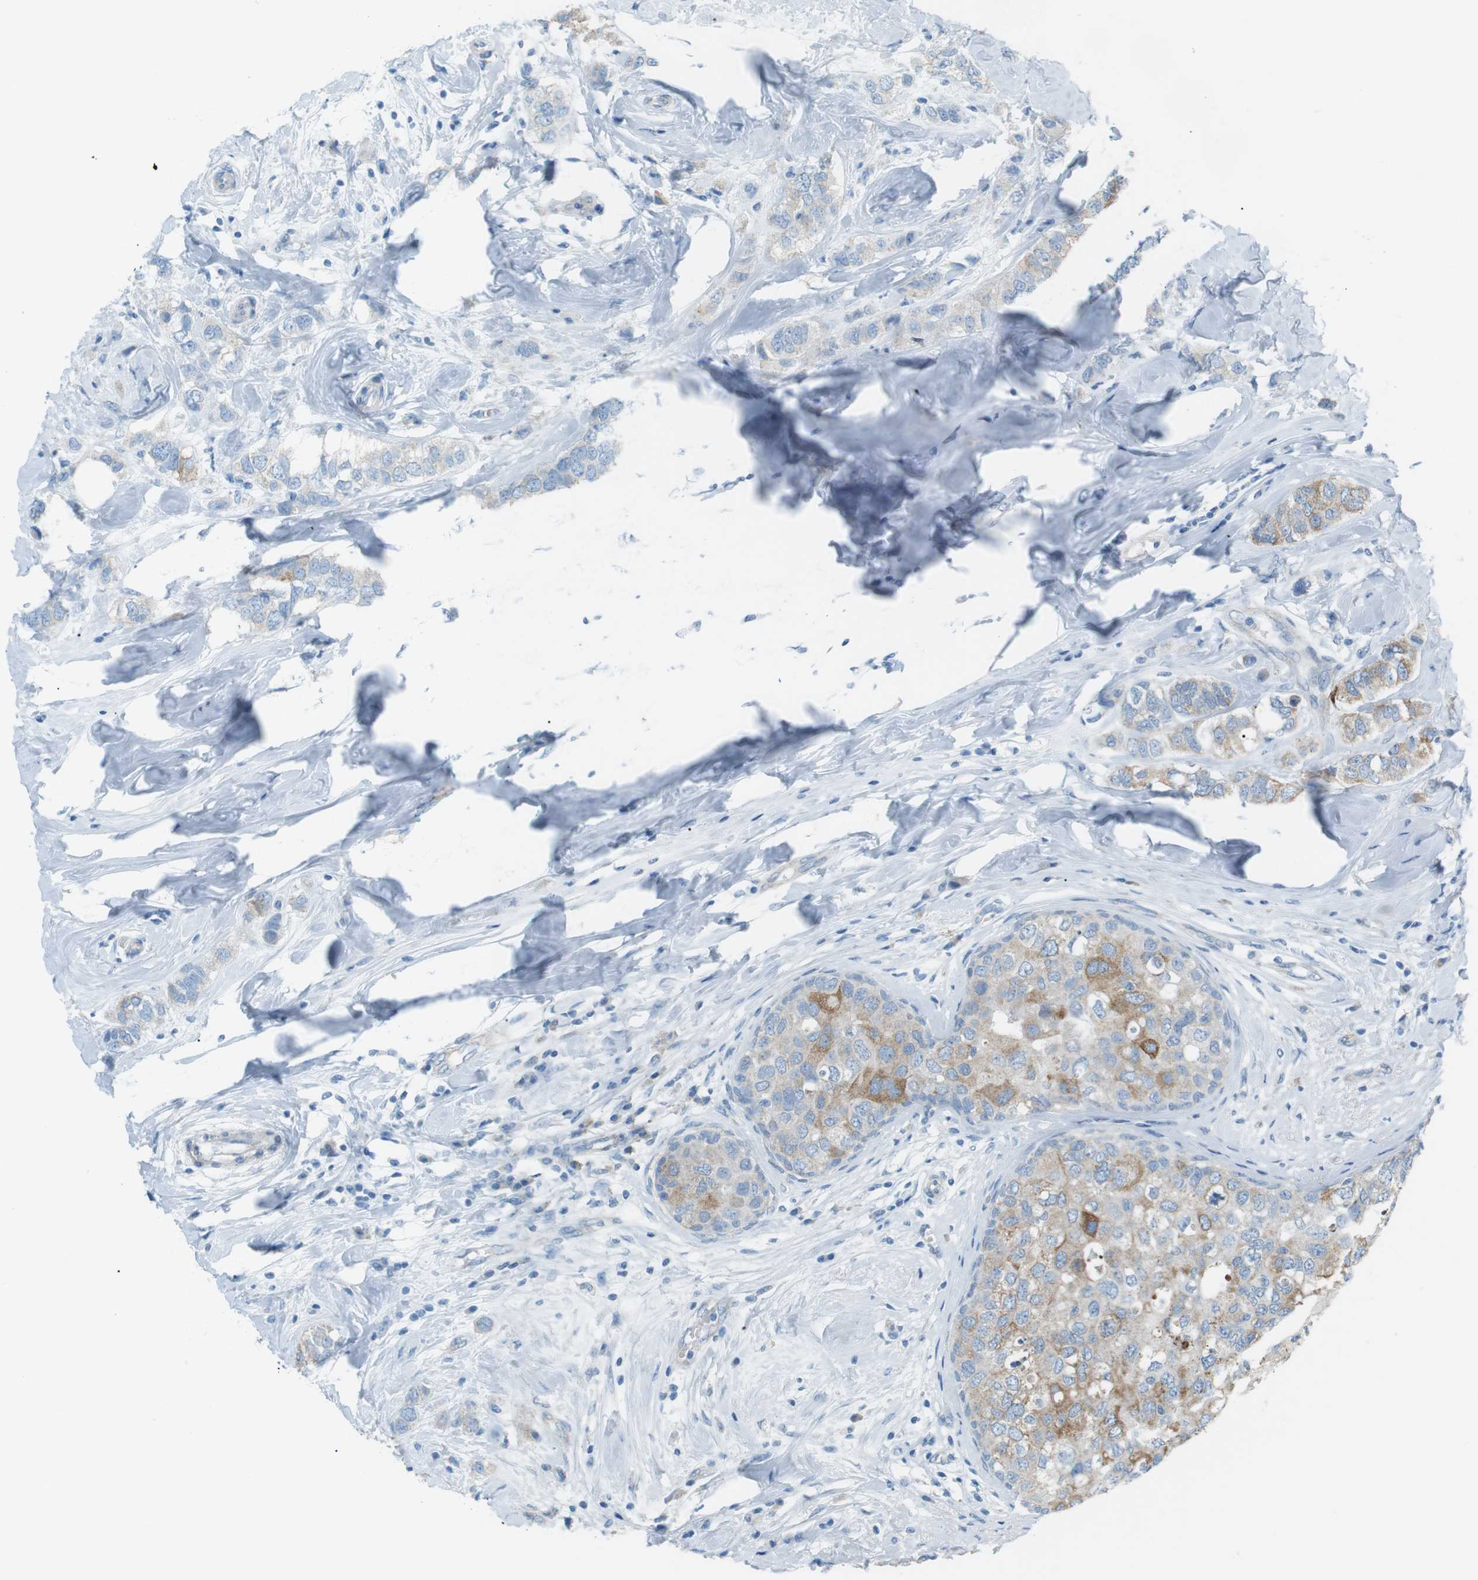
{"staining": {"intensity": "weak", "quantity": "25%-75%", "location": "cytoplasmic/membranous"}, "tissue": "breast cancer", "cell_type": "Tumor cells", "image_type": "cancer", "snomed": [{"axis": "morphology", "description": "Duct carcinoma"}, {"axis": "topography", "description": "Breast"}], "caption": "DAB (3,3'-diaminobenzidine) immunohistochemical staining of breast cancer (infiltrating ductal carcinoma) demonstrates weak cytoplasmic/membranous protein positivity in approximately 25%-75% of tumor cells. The staining is performed using DAB (3,3'-diaminobenzidine) brown chromogen to label protein expression. The nuclei are counter-stained blue using hematoxylin.", "gene": "VAMP1", "patient": {"sex": "female", "age": 50}}